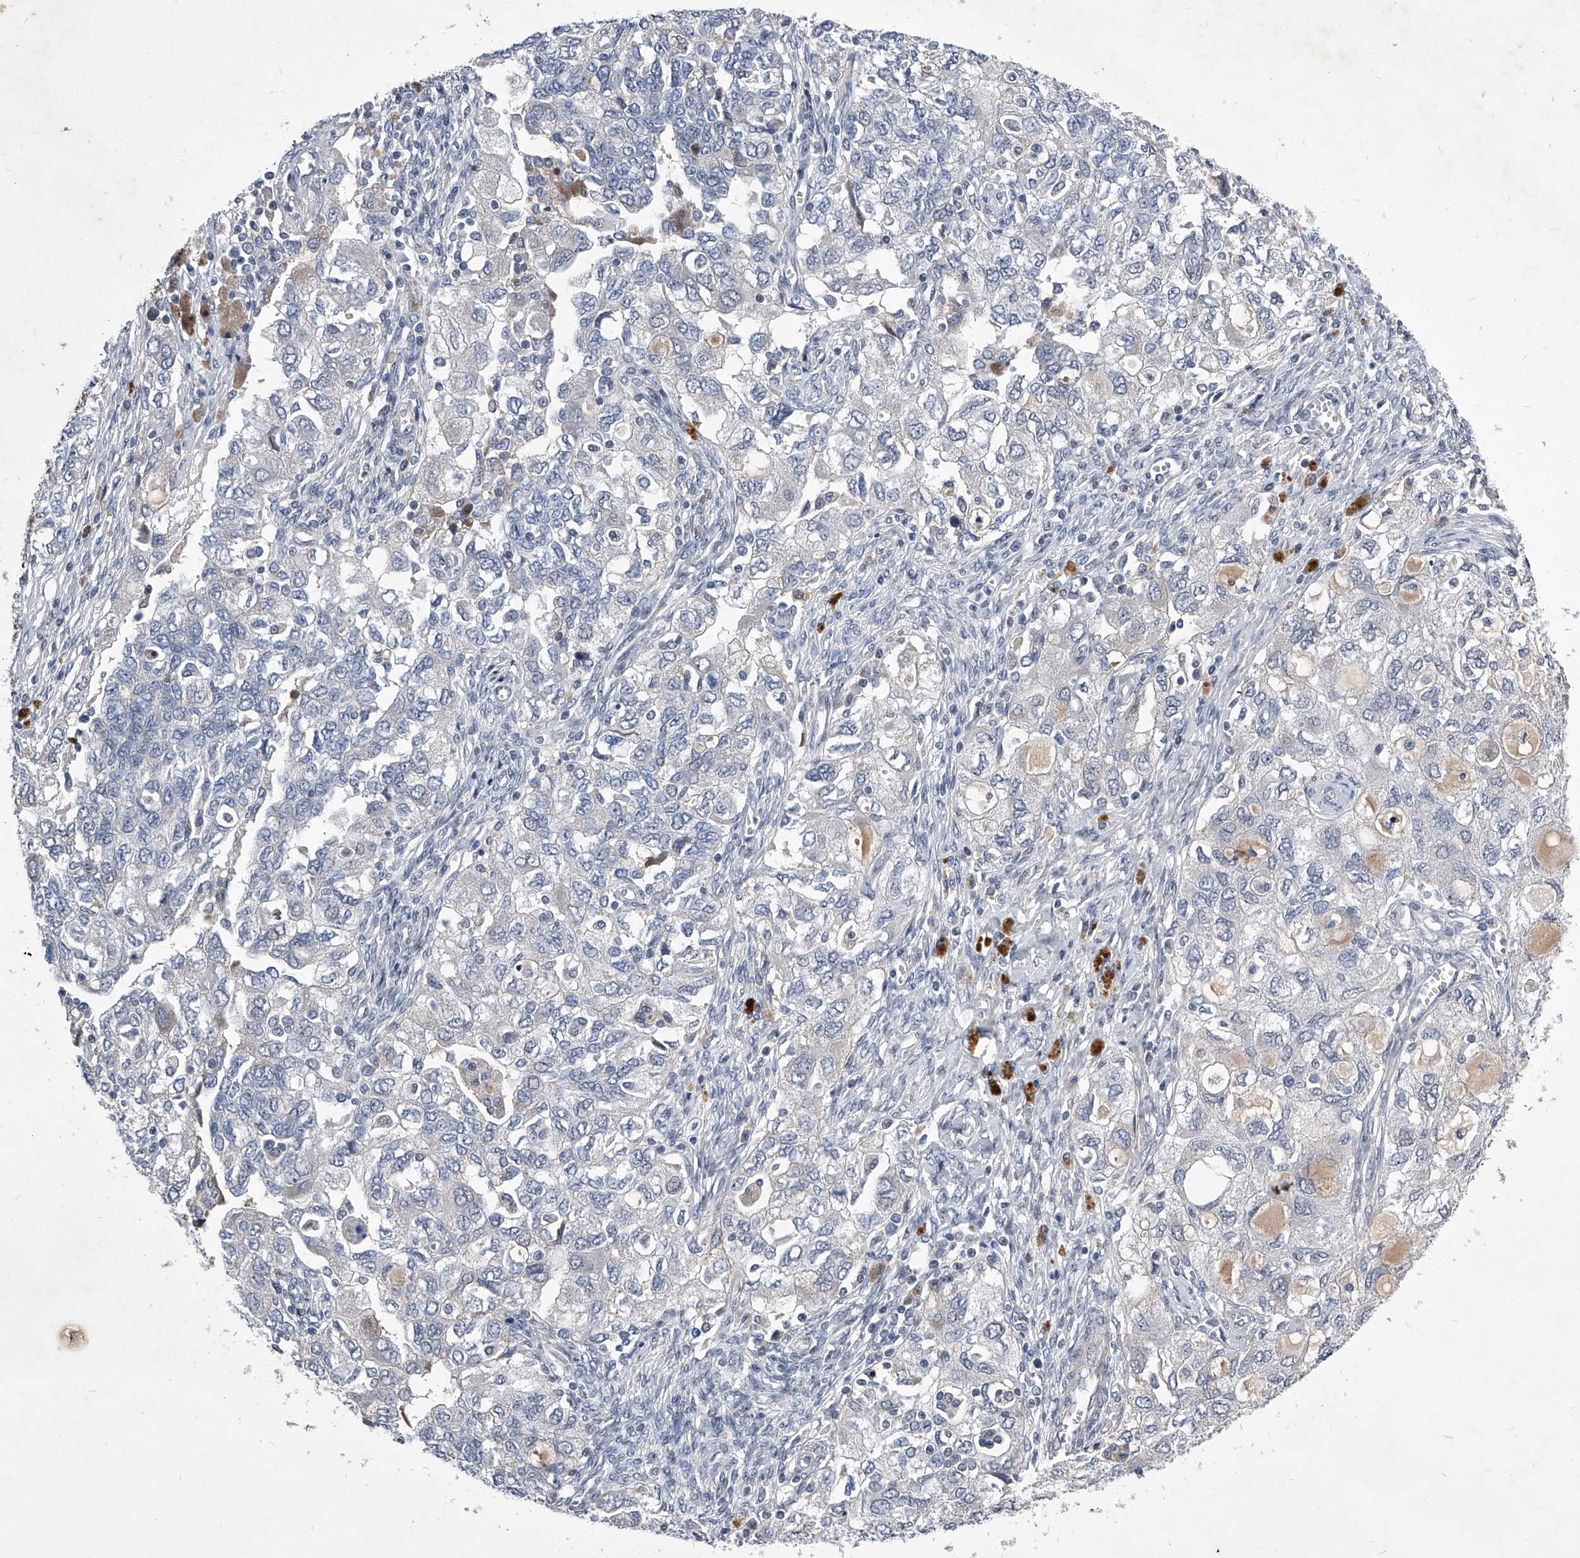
{"staining": {"intensity": "negative", "quantity": "none", "location": "none"}, "tissue": "ovarian cancer", "cell_type": "Tumor cells", "image_type": "cancer", "snomed": [{"axis": "morphology", "description": "Carcinoma, NOS"}, {"axis": "morphology", "description": "Cystadenocarcinoma, serous, NOS"}, {"axis": "topography", "description": "Ovary"}], "caption": "Human carcinoma (ovarian) stained for a protein using immunohistochemistry (IHC) reveals no positivity in tumor cells.", "gene": "ZNF76", "patient": {"sex": "female", "age": 69}}